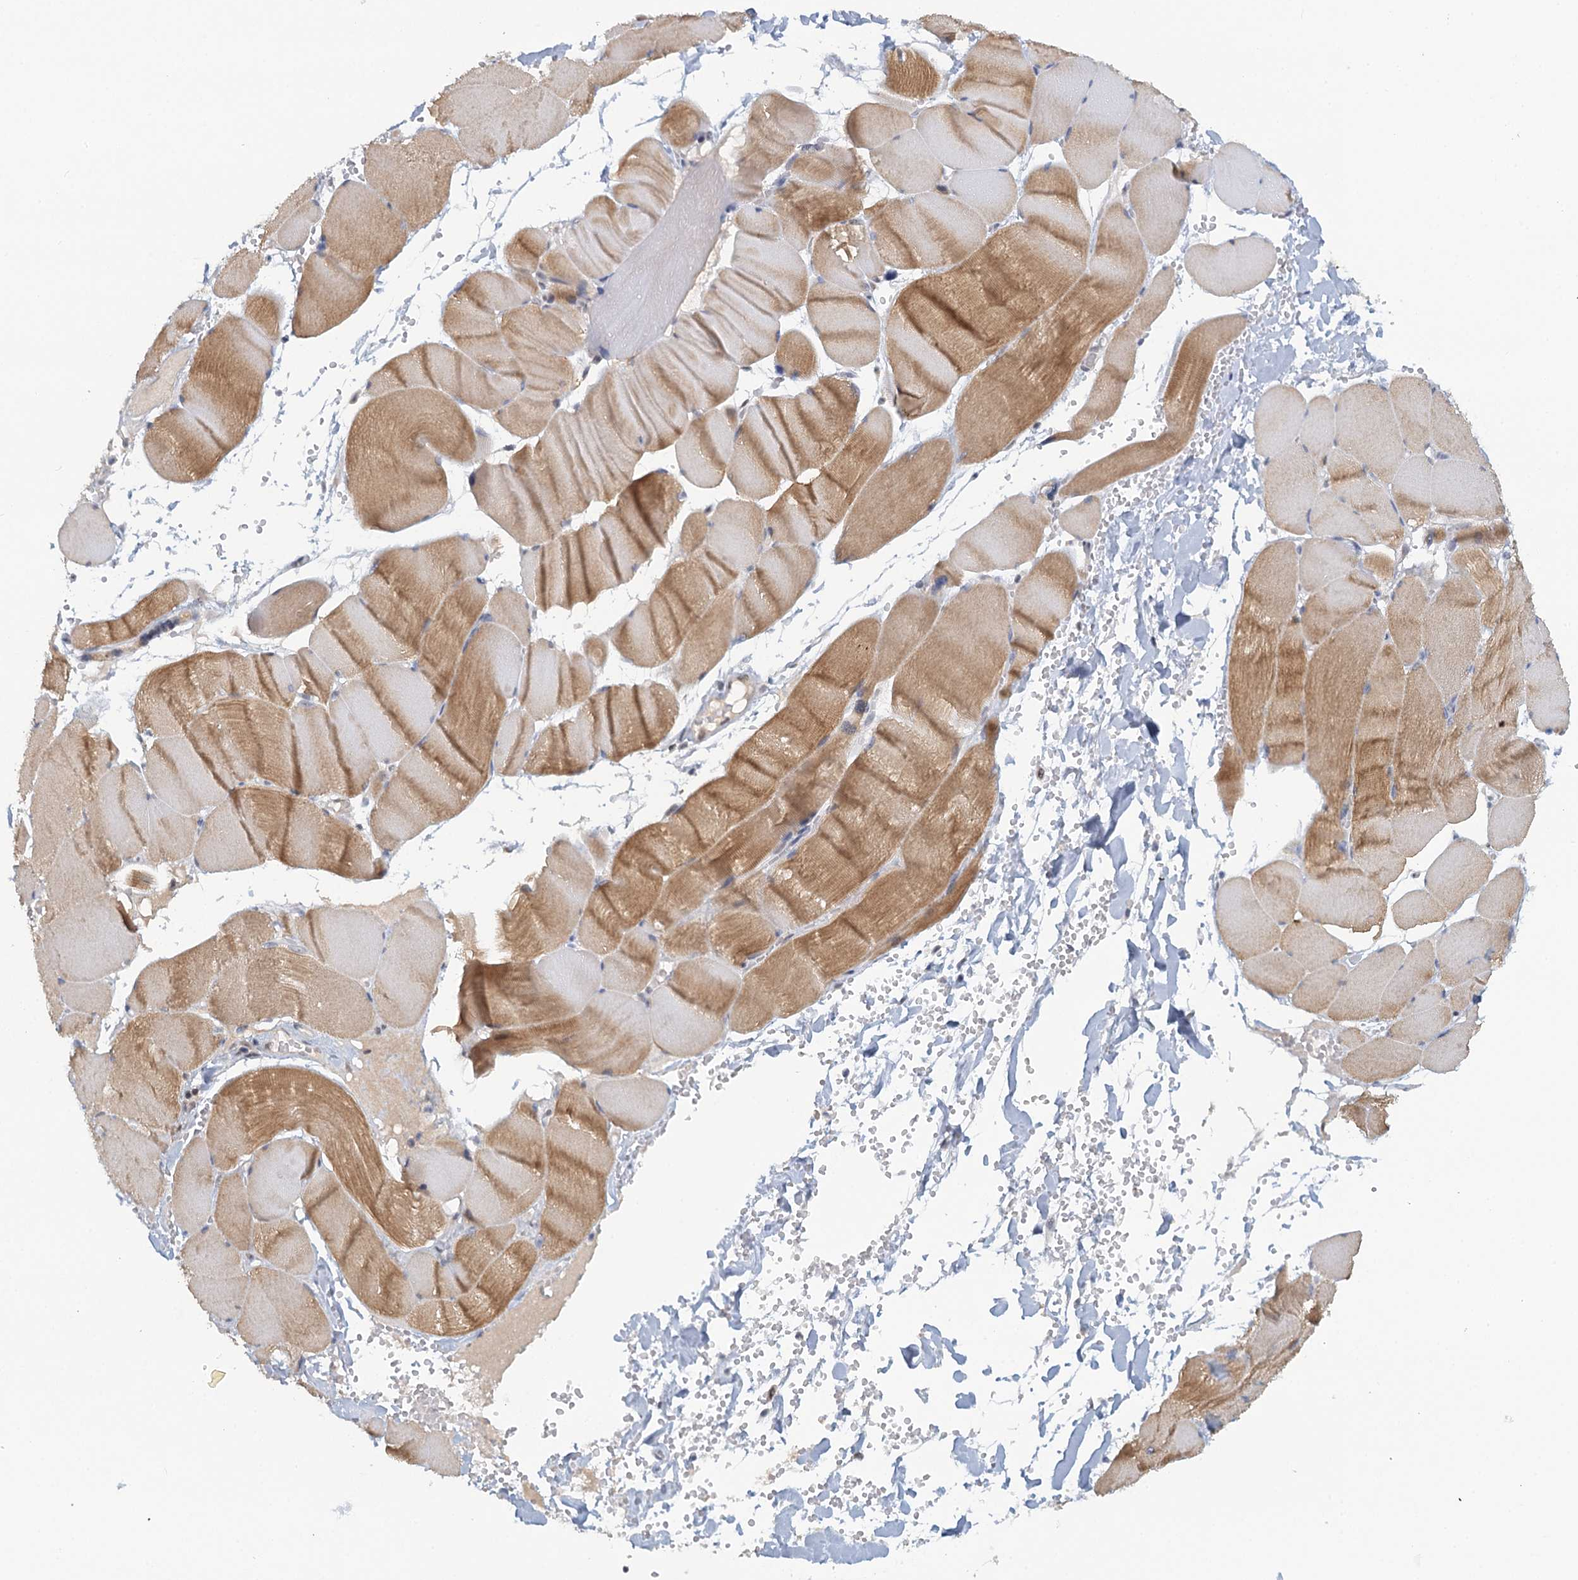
{"staining": {"intensity": "strong", "quantity": "25%-75%", "location": "nuclear"}, "tissue": "adipose tissue", "cell_type": "Adipocytes", "image_type": "normal", "snomed": [{"axis": "morphology", "description": "Normal tissue, NOS"}, {"axis": "topography", "description": "Skeletal muscle"}, {"axis": "topography", "description": "Peripheral nerve tissue"}], "caption": "Immunohistochemical staining of unremarkable adipose tissue displays 25%-75% levels of strong nuclear protein positivity in approximately 25%-75% of adipocytes.", "gene": "GPATCH11", "patient": {"sex": "female", "age": 55}}